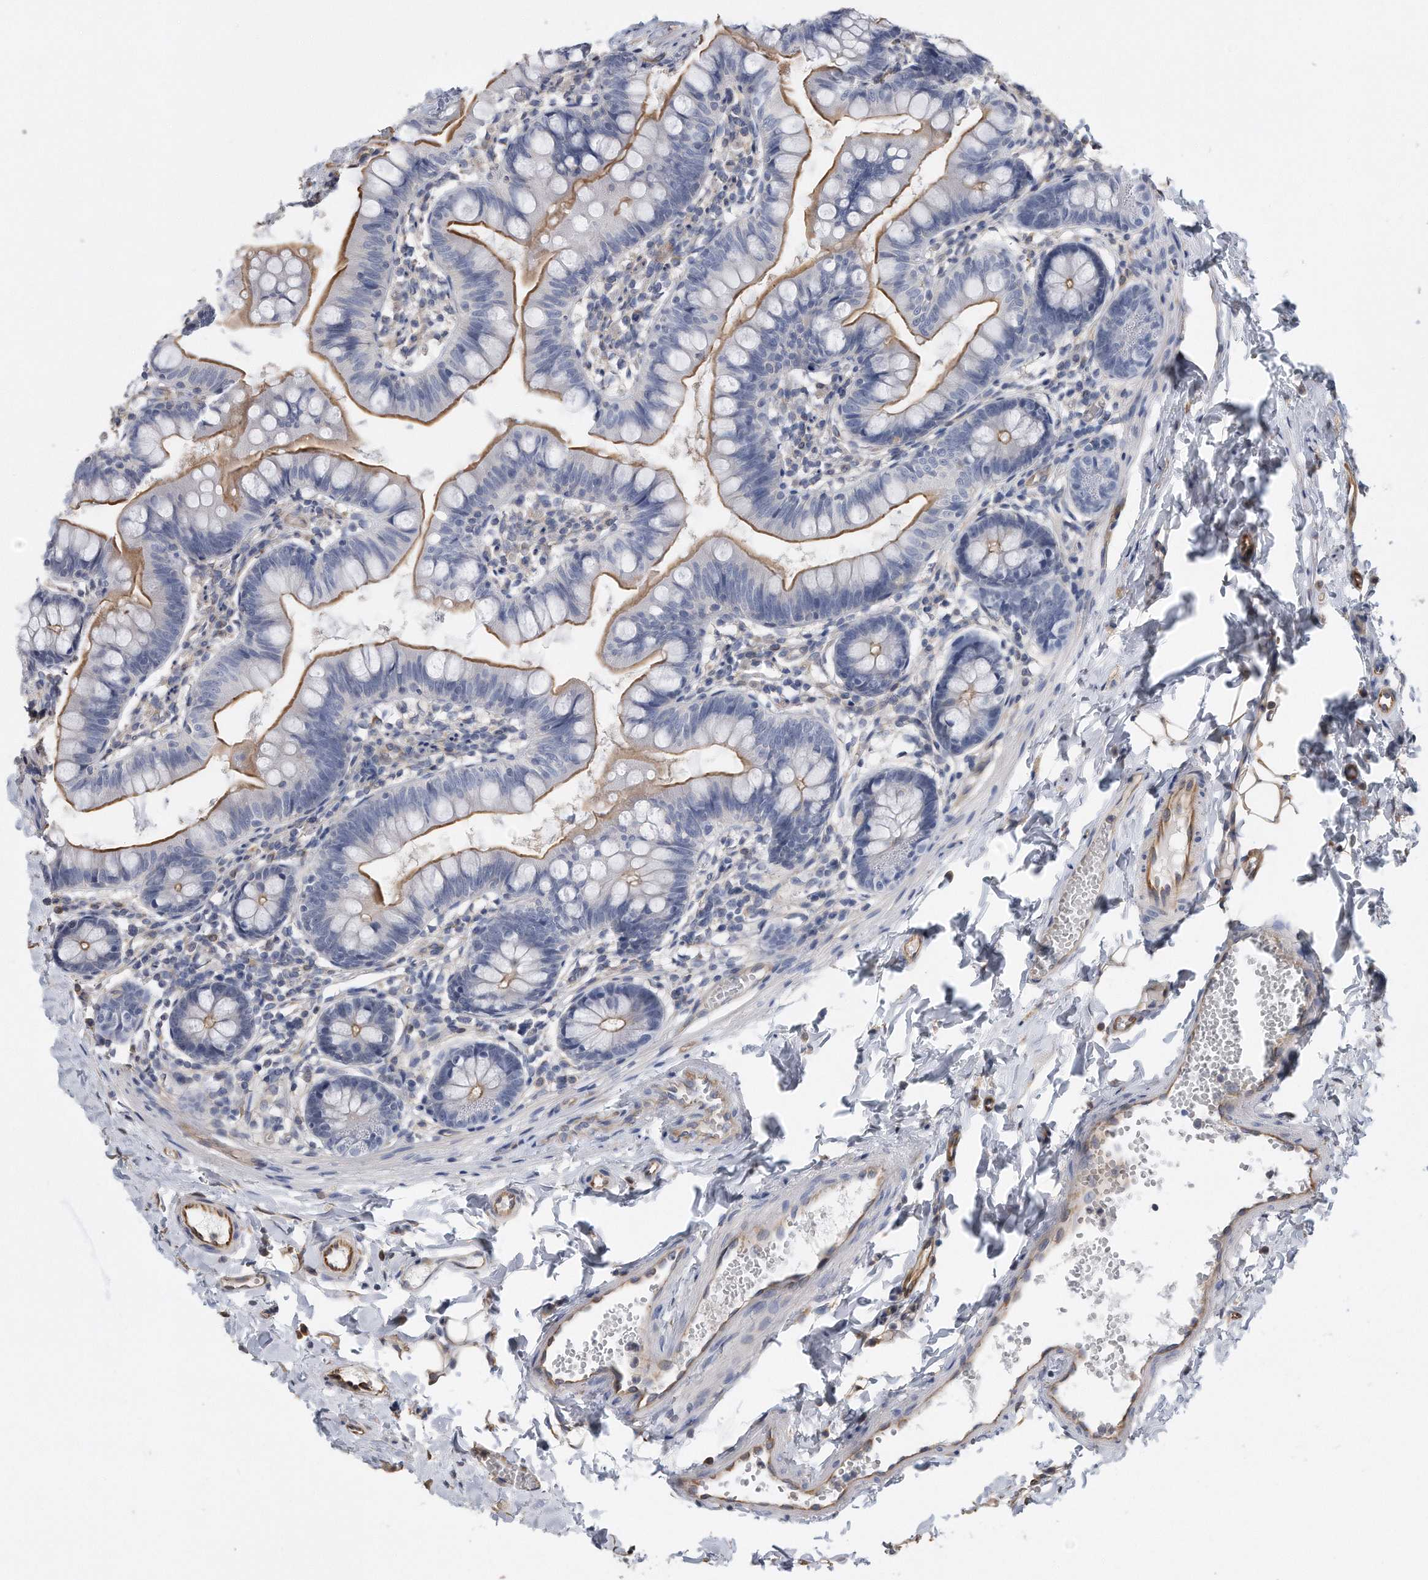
{"staining": {"intensity": "moderate", "quantity": "25%-75%", "location": "cytoplasmic/membranous"}, "tissue": "small intestine", "cell_type": "Glandular cells", "image_type": "normal", "snomed": [{"axis": "morphology", "description": "Normal tissue, NOS"}, {"axis": "topography", "description": "Small intestine"}], "caption": "Immunohistochemical staining of normal human small intestine reveals medium levels of moderate cytoplasmic/membranous positivity in approximately 25%-75% of glandular cells.", "gene": "GPC1", "patient": {"sex": "male", "age": 7}}